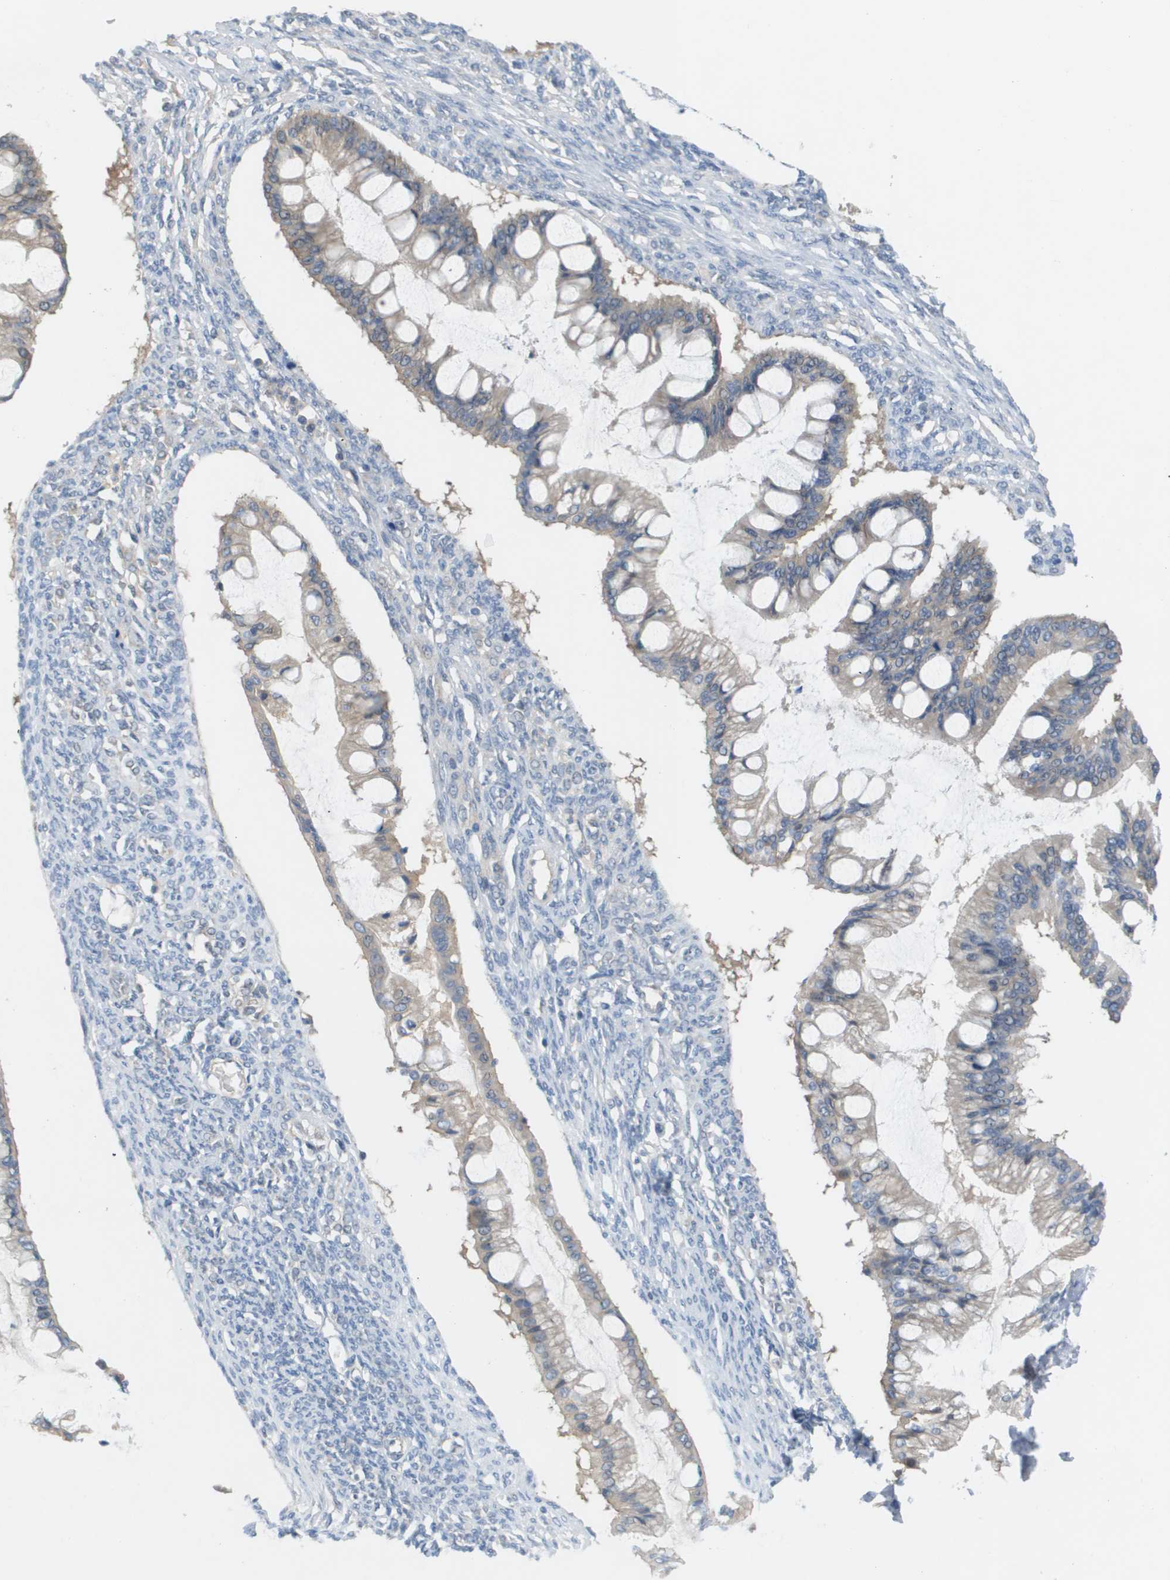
{"staining": {"intensity": "weak", "quantity": ">75%", "location": "cytoplasmic/membranous"}, "tissue": "ovarian cancer", "cell_type": "Tumor cells", "image_type": "cancer", "snomed": [{"axis": "morphology", "description": "Cystadenocarcinoma, mucinous, NOS"}, {"axis": "topography", "description": "Ovary"}], "caption": "The image displays staining of ovarian mucinous cystadenocarcinoma, revealing weak cytoplasmic/membranous protein staining (brown color) within tumor cells.", "gene": "UBA5", "patient": {"sex": "female", "age": 73}}